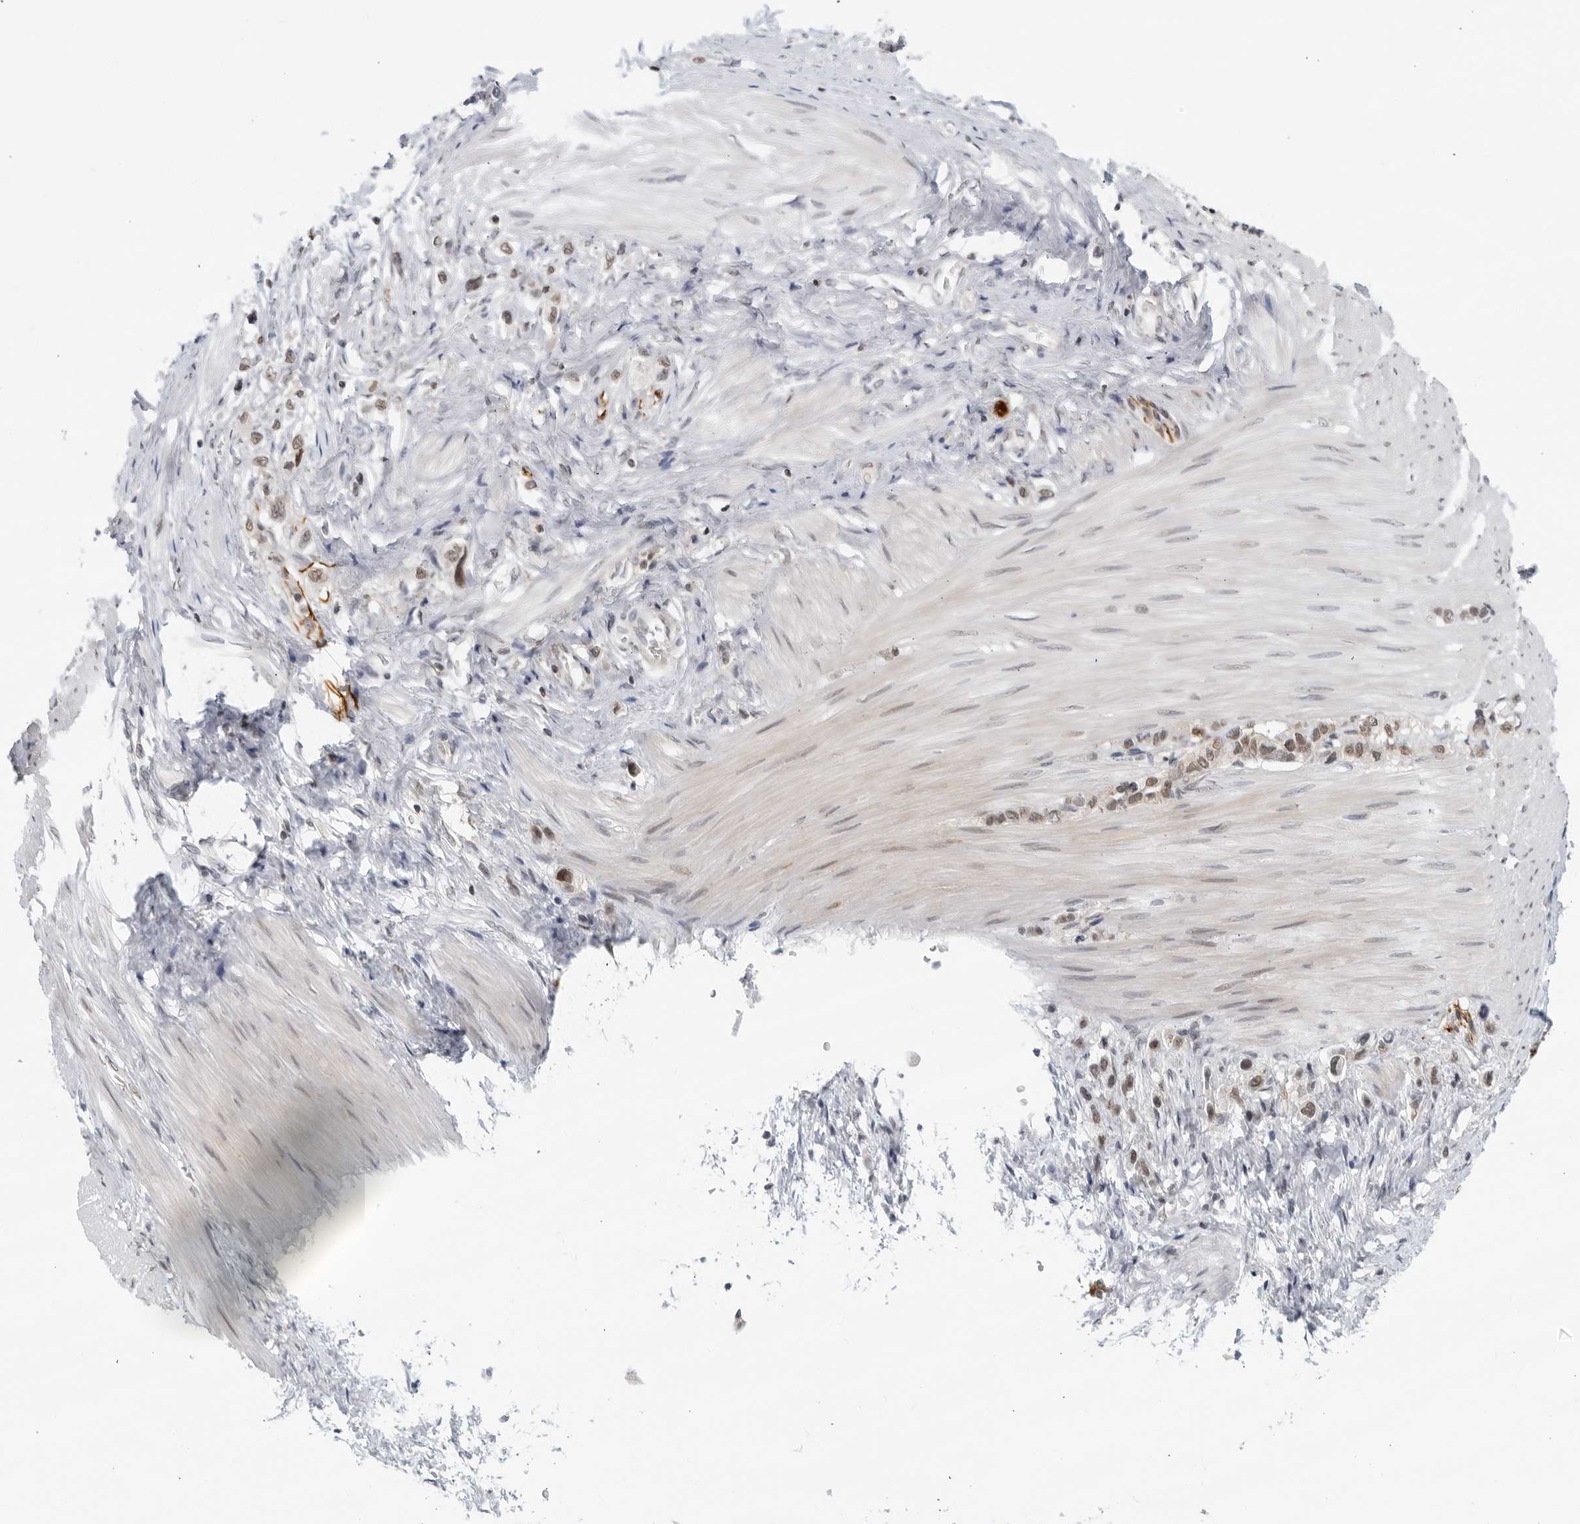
{"staining": {"intensity": "moderate", "quantity": ">75%", "location": "nuclear"}, "tissue": "stomach cancer", "cell_type": "Tumor cells", "image_type": "cancer", "snomed": [{"axis": "morphology", "description": "Adenocarcinoma, NOS"}, {"axis": "topography", "description": "Stomach"}], "caption": "Protein positivity by immunohistochemistry shows moderate nuclear staining in approximately >75% of tumor cells in adenocarcinoma (stomach). (IHC, brightfield microscopy, high magnification).", "gene": "CC2D1B", "patient": {"sex": "female", "age": 65}}